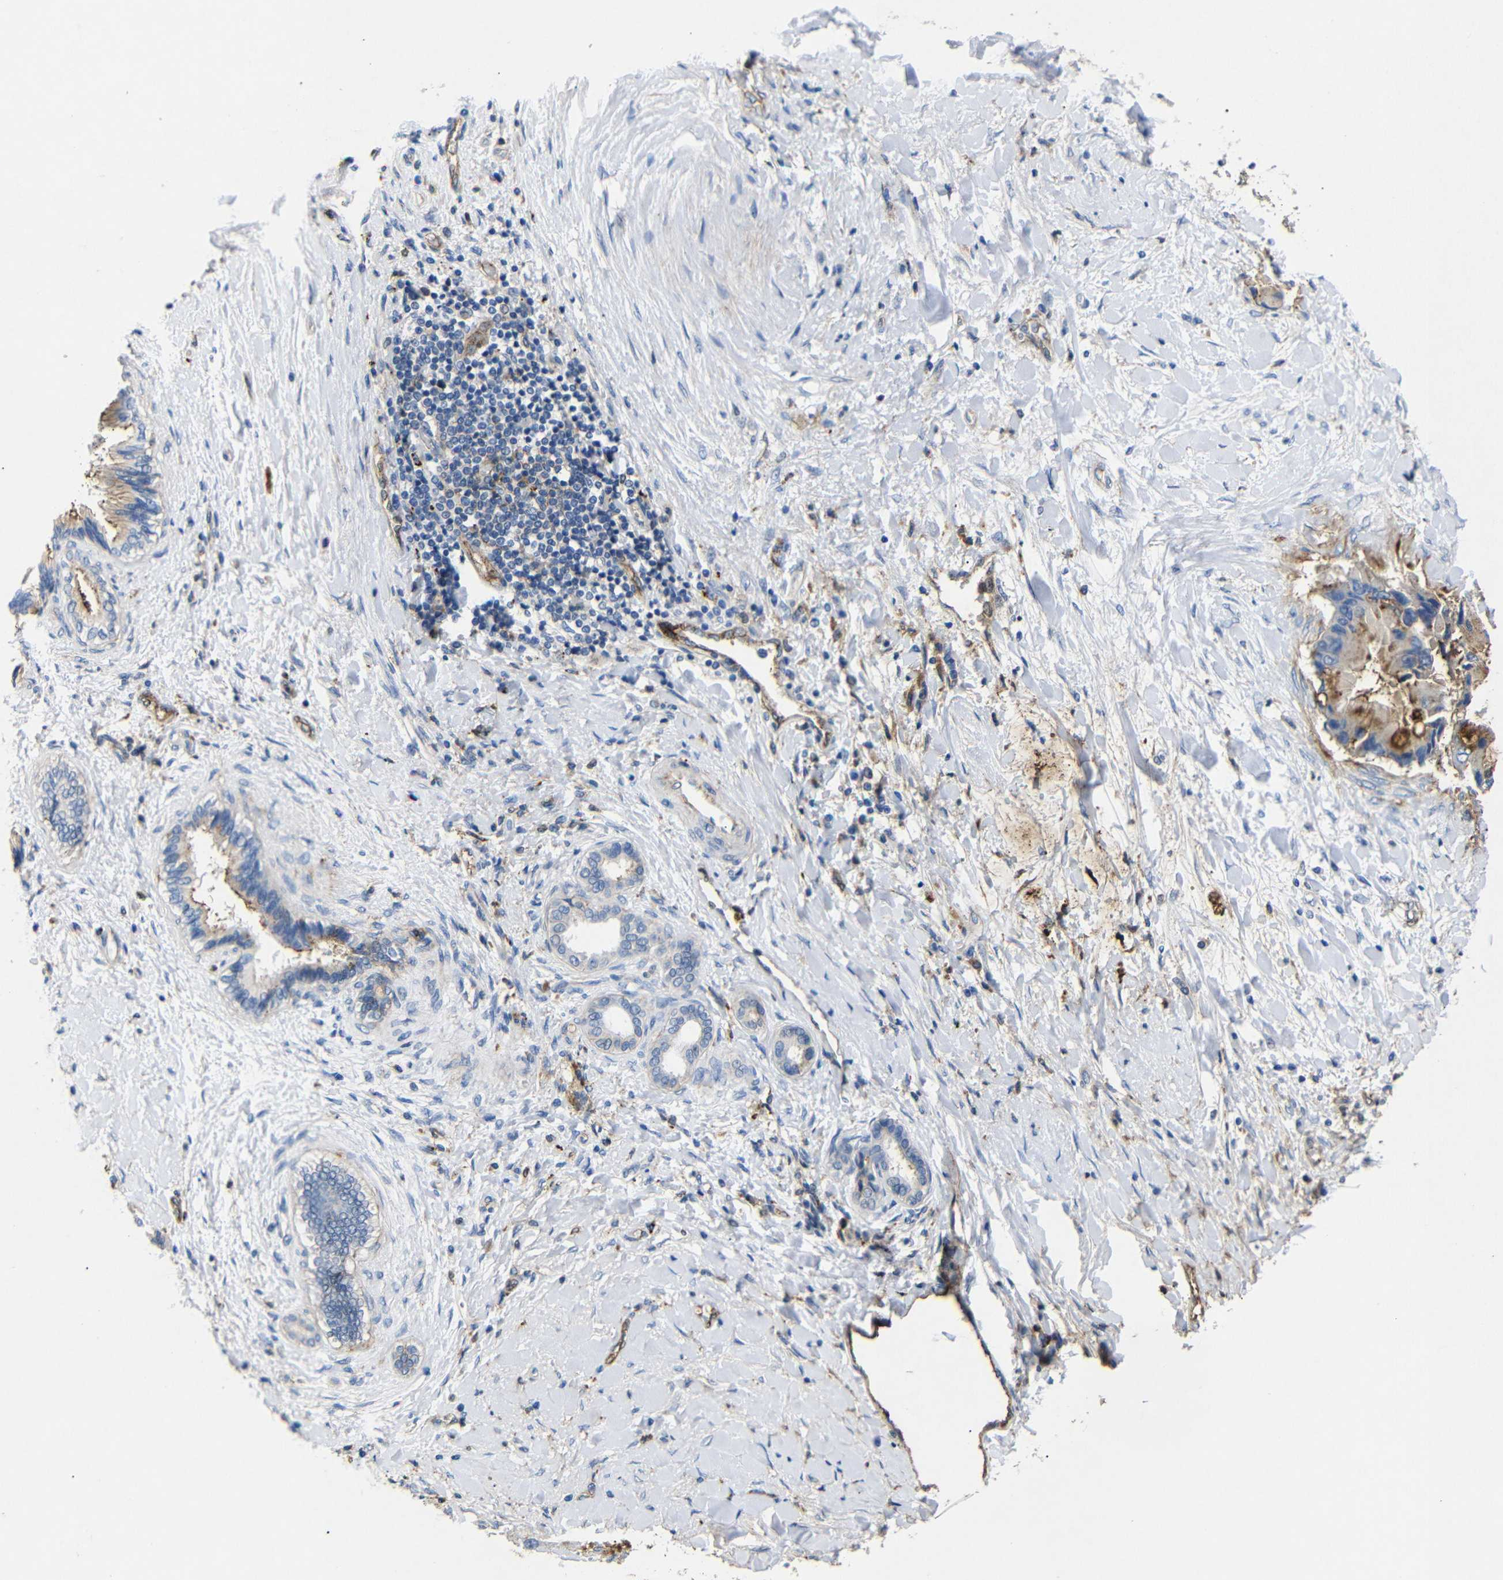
{"staining": {"intensity": "moderate", "quantity": "25%-75%", "location": "cytoplasmic/membranous"}, "tissue": "liver cancer", "cell_type": "Tumor cells", "image_type": "cancer", "snomed": [{"axis": "morphology", "description": "Cholangiocarcinoma"}, {"axis": "topography", "description": "Liver"}], "caption": "A photomicrograph of liver cancer stained for a protein shows moderate cytoplasmic/membranous brown staining in tumor cells.", "gene": "SDCBP", "patient": {"sex": "male", "age": 50}}